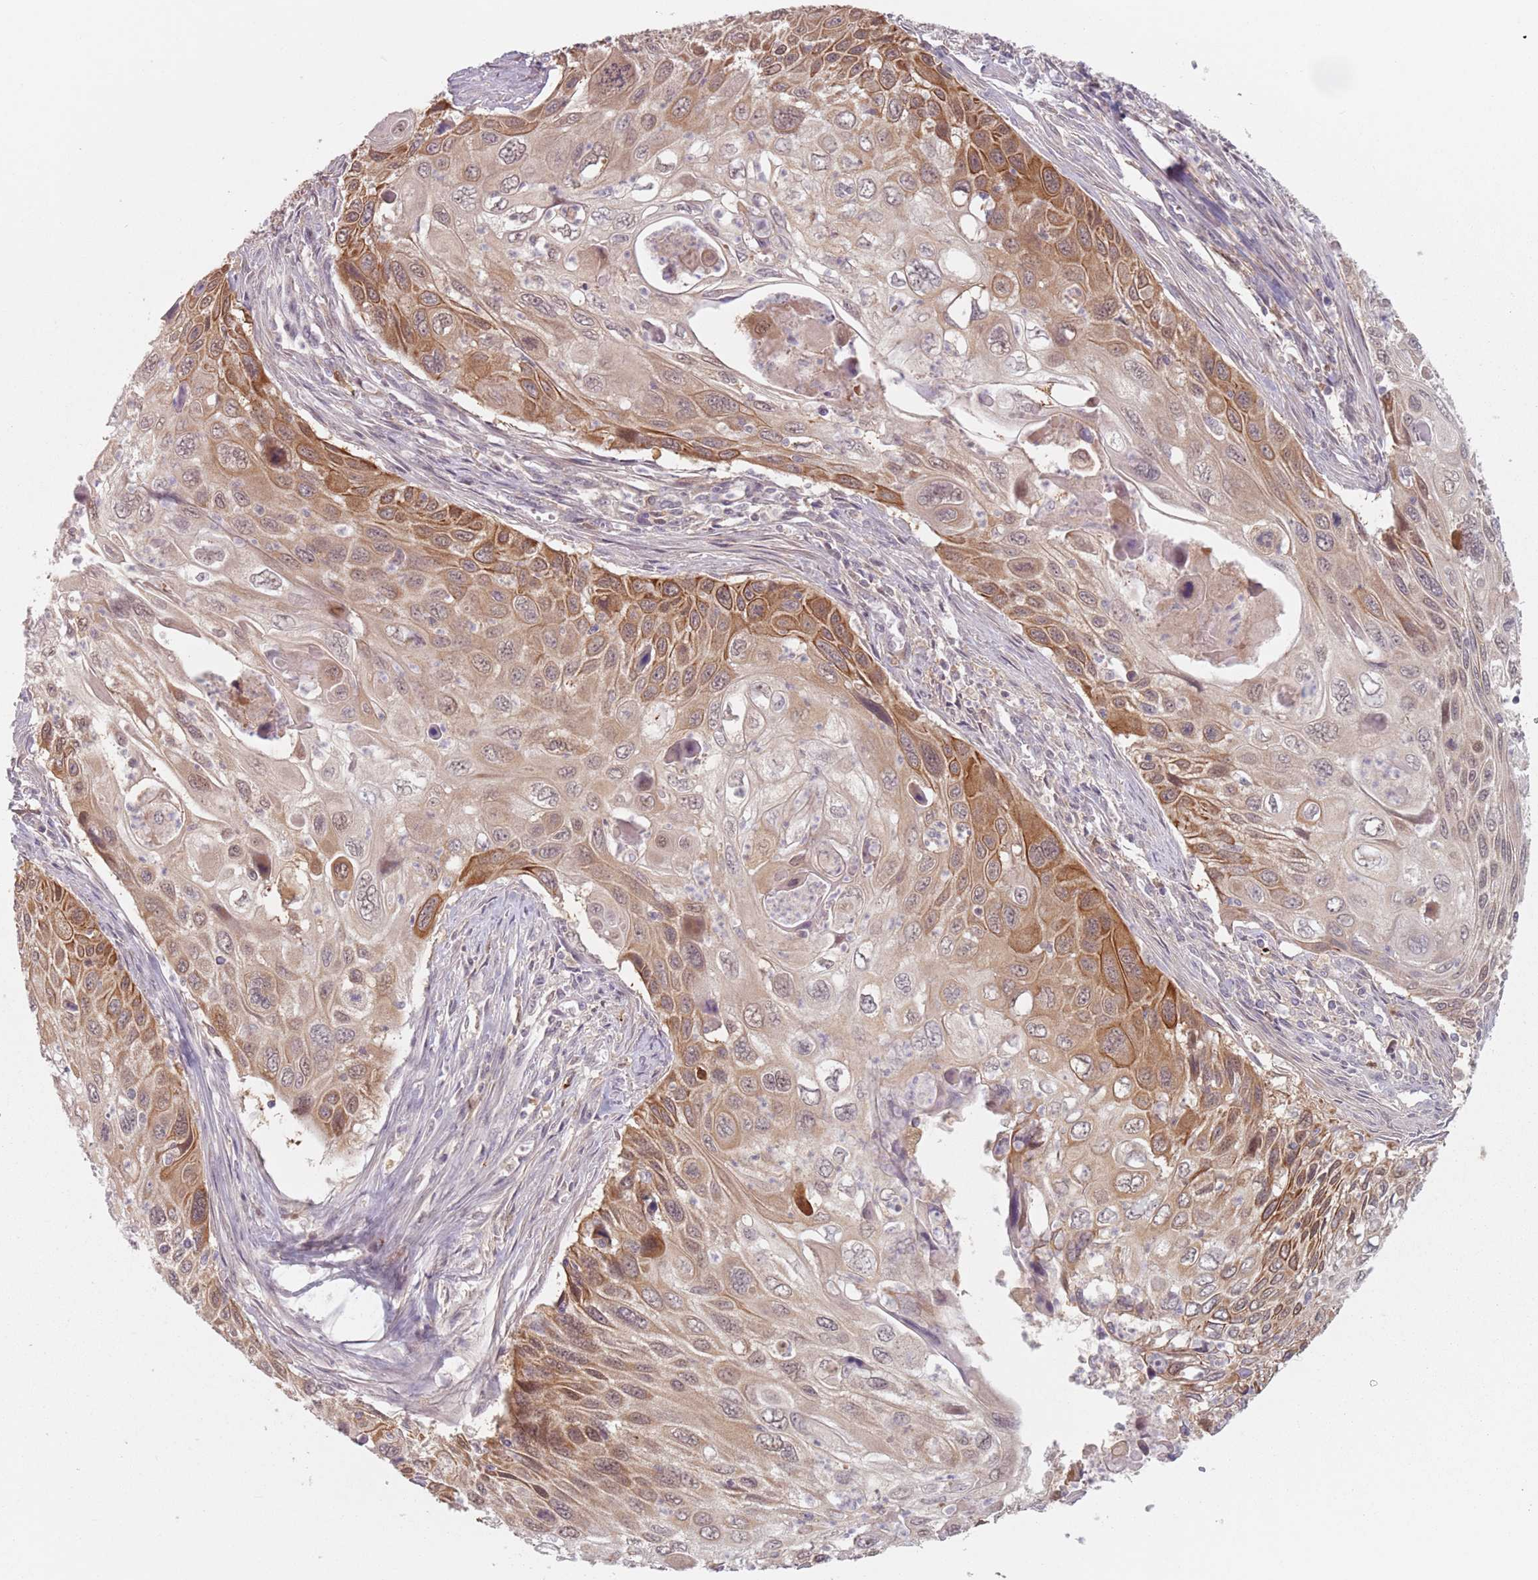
{"staining": {"intensity": "moderate", "quantity": ">75%", "location": "cytoplasmic/membranous,nuclear"}, "tissue": "cervical cancer", "cell_type": "Tumor cells", "image_type": "cancer", "snomed": [{"axis": "morphology", "description": "Squamous cell carcinoma, NOS"}, {"axis": "topography", "description": "Cervix"}], "caption": "A micrograph showing moderate cytoplasmic/membranous and nuclear positivity in about >75% of tumor cells in cervical cancer (squamous cell carcinoma), as visualized by brown immunohistochemical staining.", "gene": "NAXE", "patient": {"sex": "female", "age": 70}}